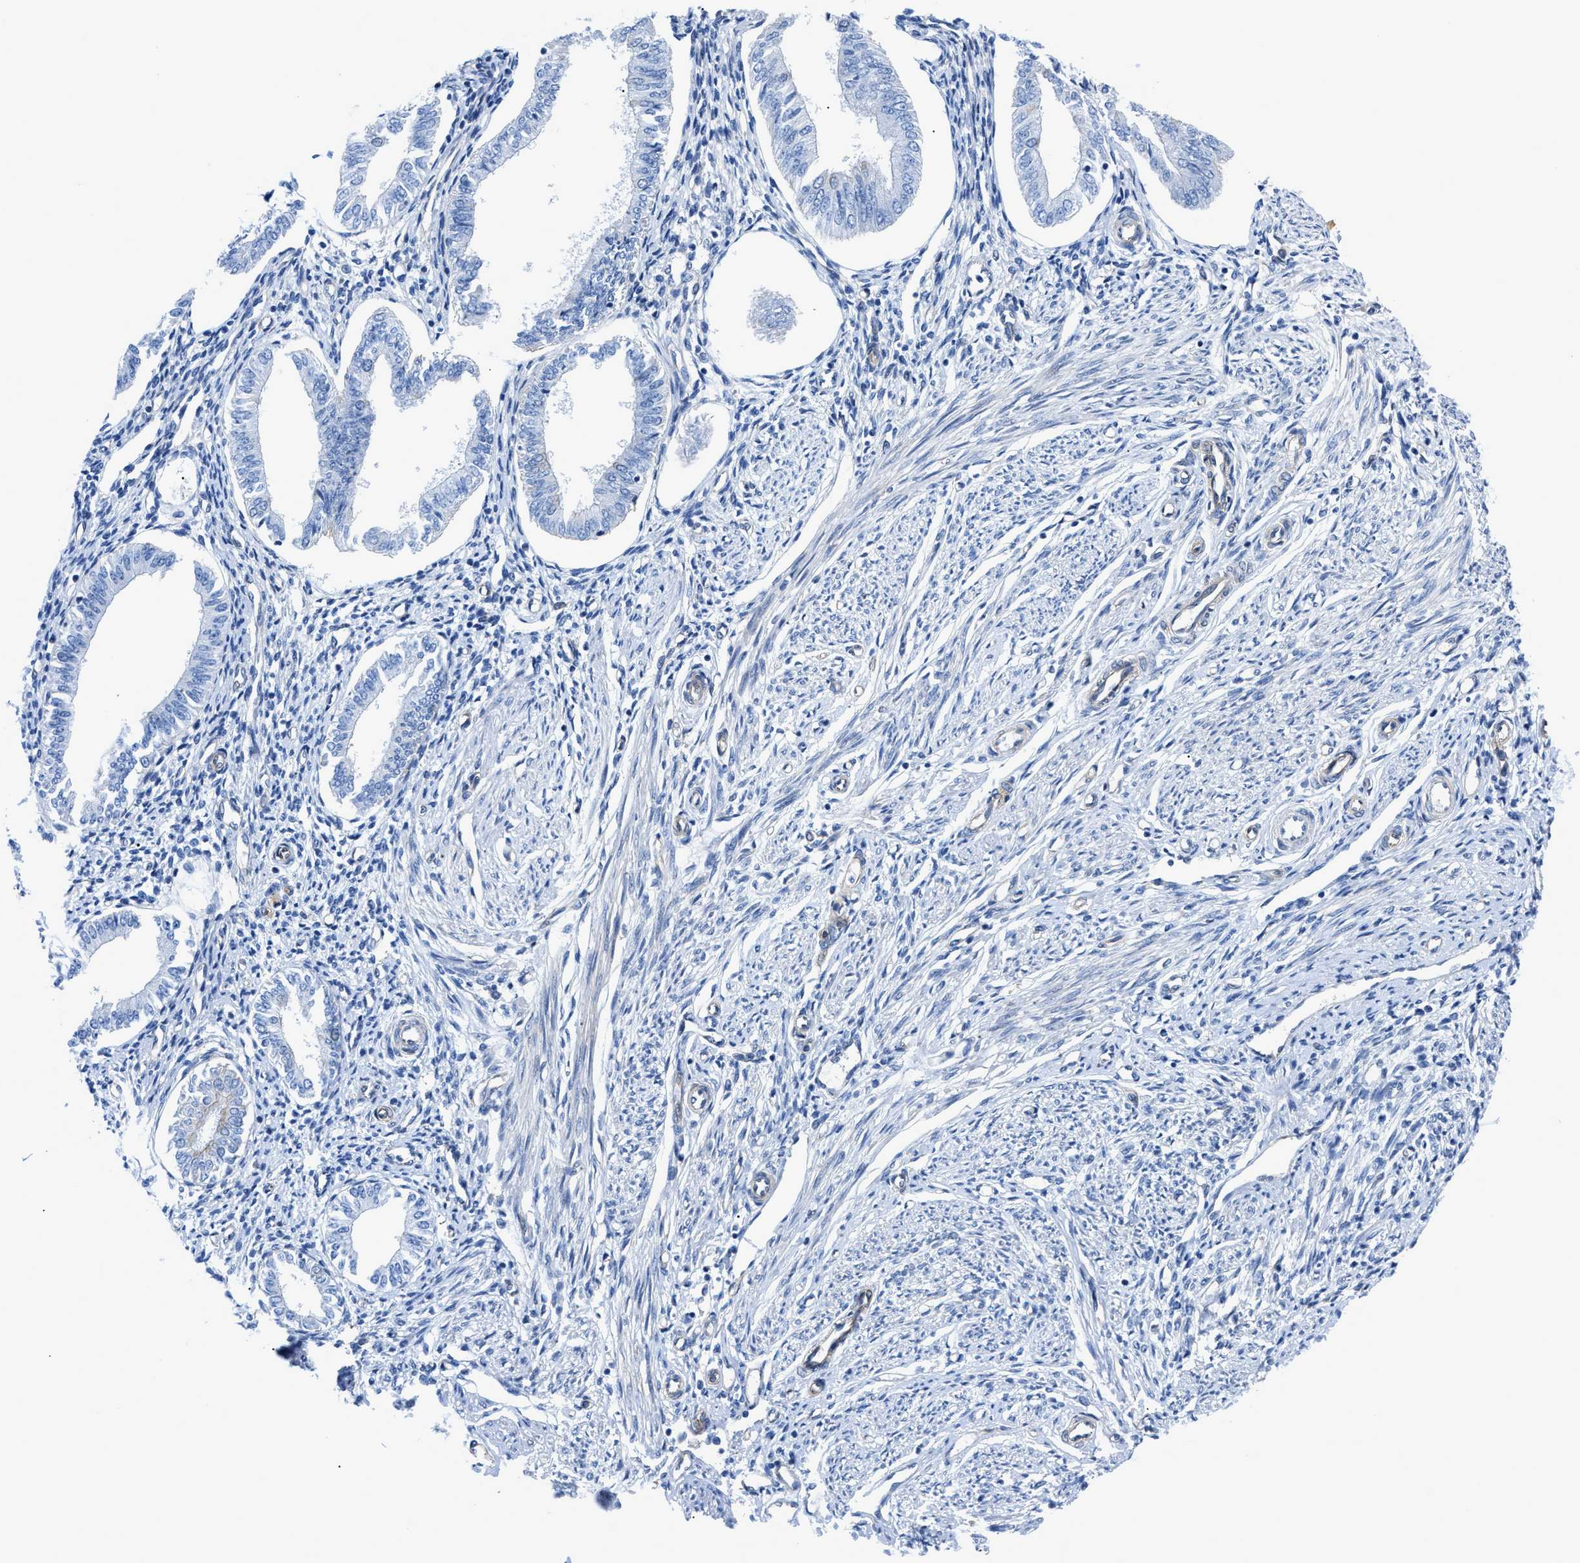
{"staining": {"intensity": "negative", "quantity": "none", "location": "none"}, "tissue": "endometrium", "cell_type": "Cells in endometrial stroma", "image_type": "normal", "snomed": [{"axis": "morphology", "description": "Normal tissue, NOS"}, {"axis": "topography", "description": "Endometrium"}], "caption": "Histopathology image shows no protein expression in cells in endometrial stroma of unremarkable endometrium. The staining was performed using DAB to visualize the protein expression in brown, while the nuclei were stained in blue with hematoxylin (Magnification: 20x).", "gene": "DMAC1", "patient": {"sex": "female", "age": 50}}